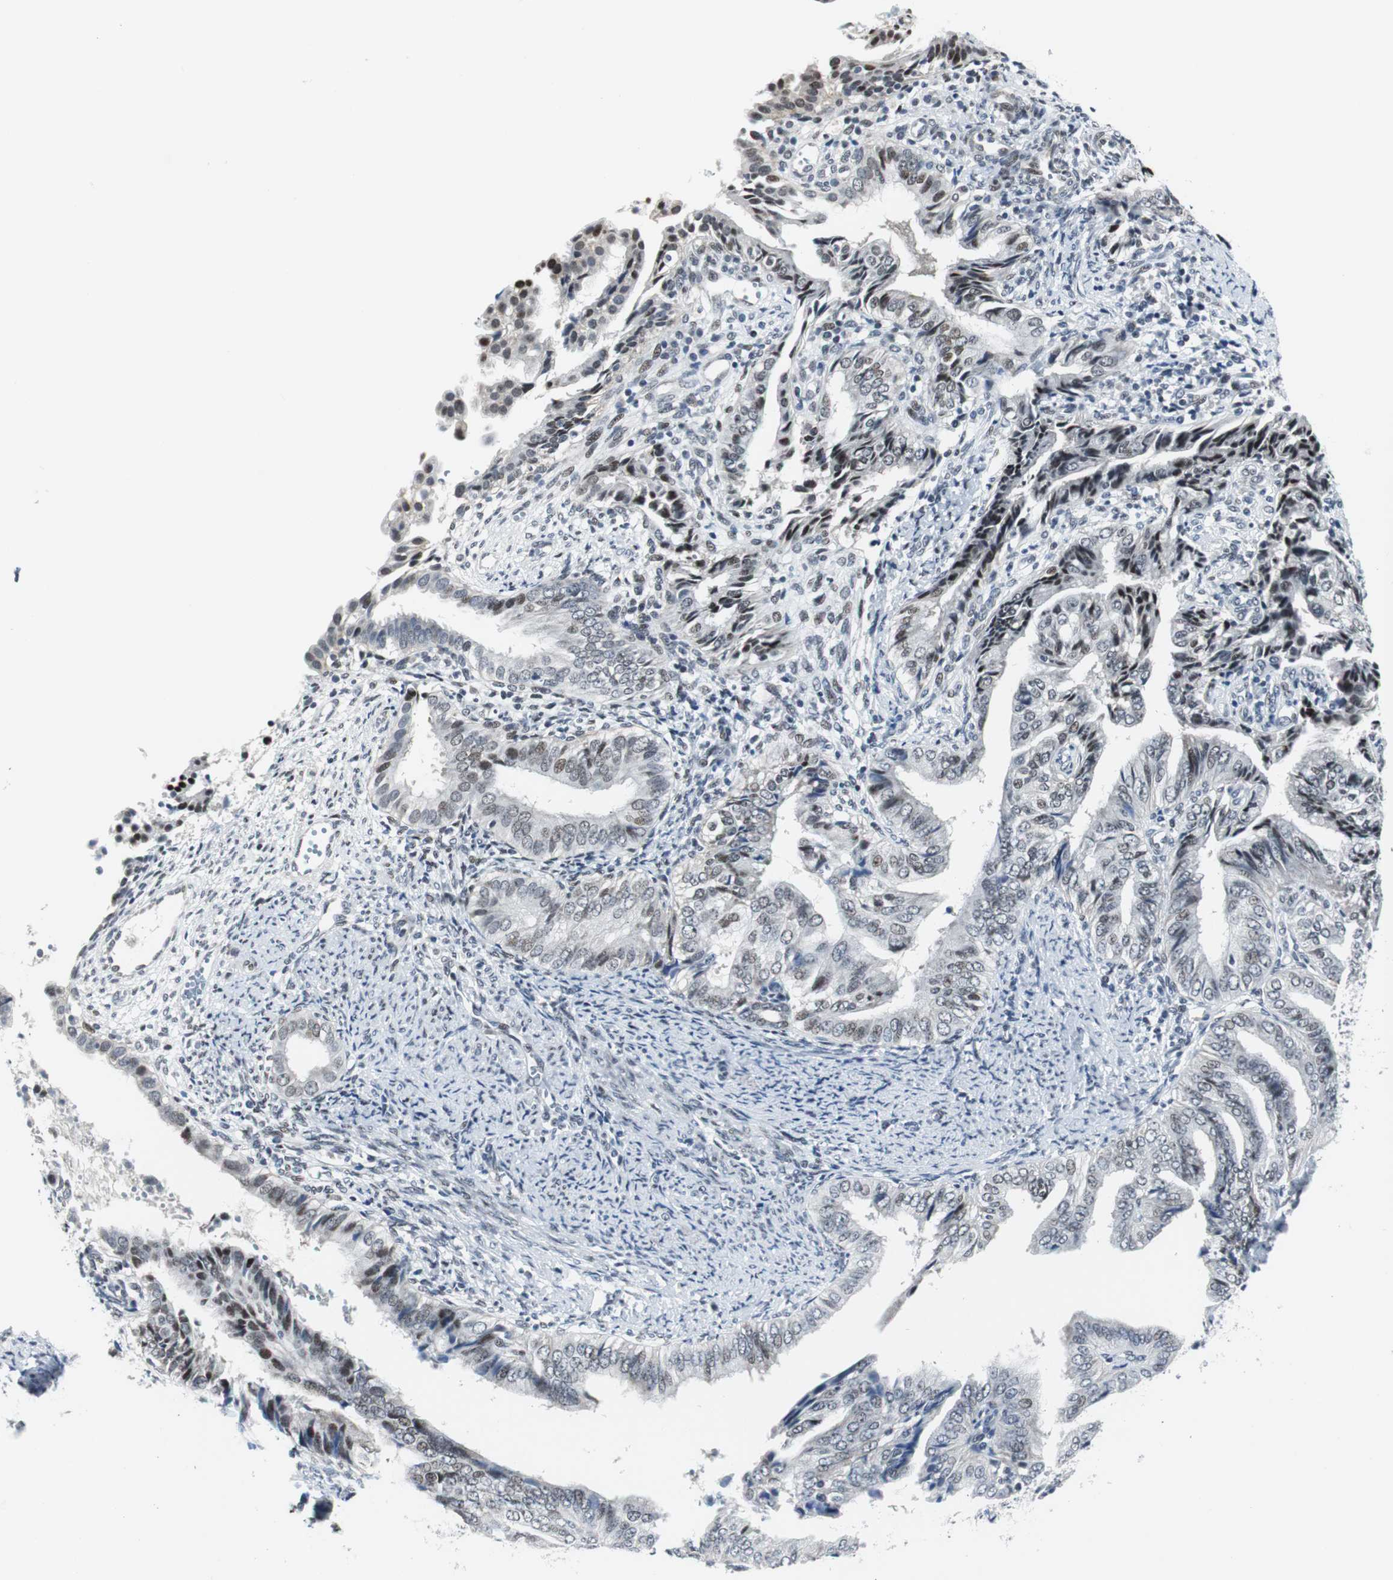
{"staining": {"intensity": "weak", "quantity": "25%-75%", "location": "nuclear"}, "tissue": "endometrial cancer", "cell_type": "Tumor cells", "image_type": "cancer", "snomed": [{"axis": "morphology", "description": "Adenocarcinoma, NOS"}, {"axis": "topography", "description": "Endometrium"}], "caption": "Immunohistochemical staining of endometrial cancer (adenocarcinoma) shows low levels of weak nuclear expression in about 25%-75% of tumor cells. (brown staining indicates protein expression, while blue staining denotes nuclei).", "gene": "MTA1", "patient": {"sex": "female", "age": 58}}